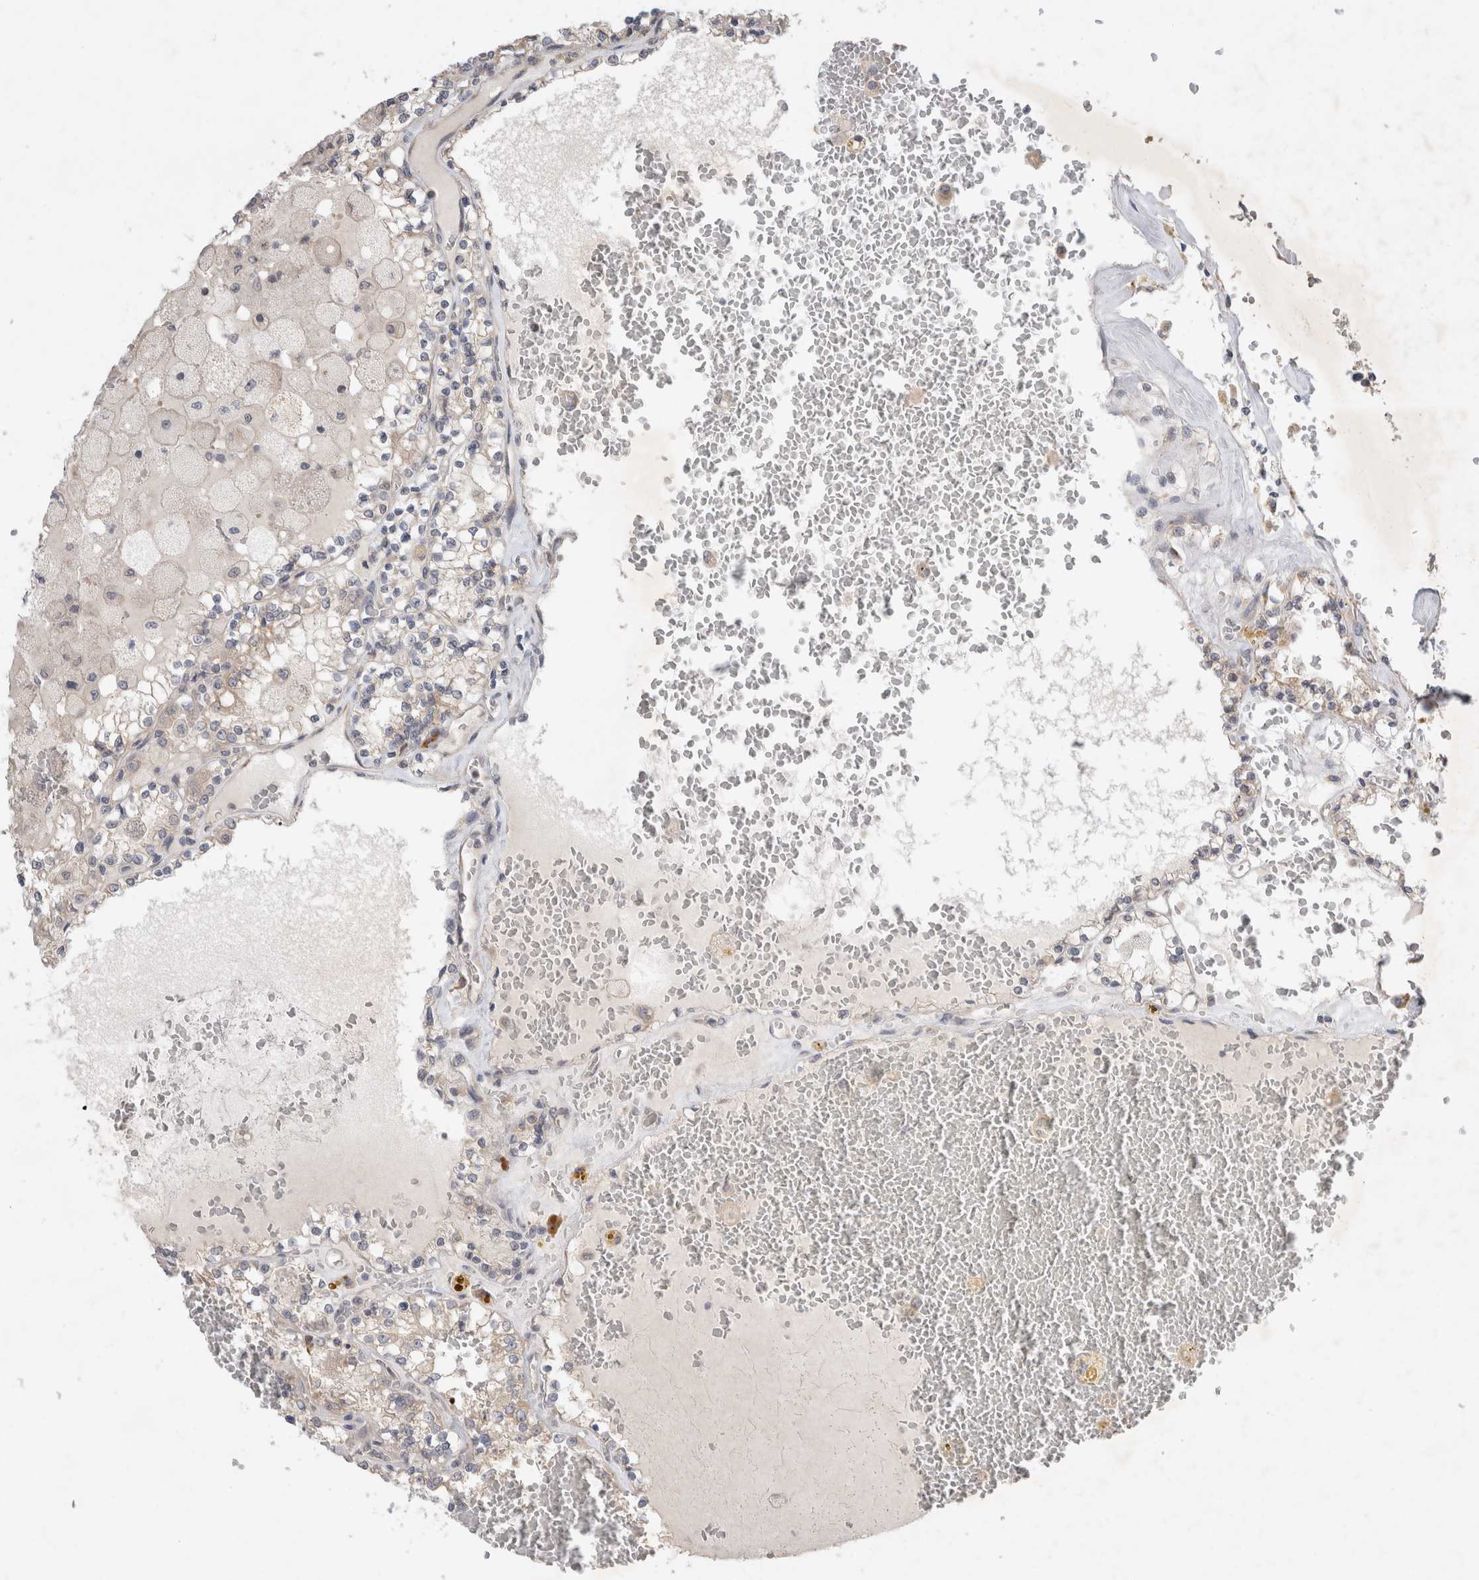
{"staining": {"intensity": "negative", "quantity": "none", "location": "none"}, "tissue": "renal cancer", "cell_type": "Tumor cells", "image_type": "cancer", "snomed": [{"axis": "morphology", "description": "Adenocarcinoma, NOS"}, {"axis": "topography", "description": "Kidney"}], "caption": "High magnification brightfield microscopy of renal adenocarcinoma stained with DAB (3,3'-diaminobenzidine) (brown) and counterstained with hematoxylin (blue): tumor cells show no significant expression.", "gene": "NEDD4L", "patient": {"sex": "female", "age": 56}}